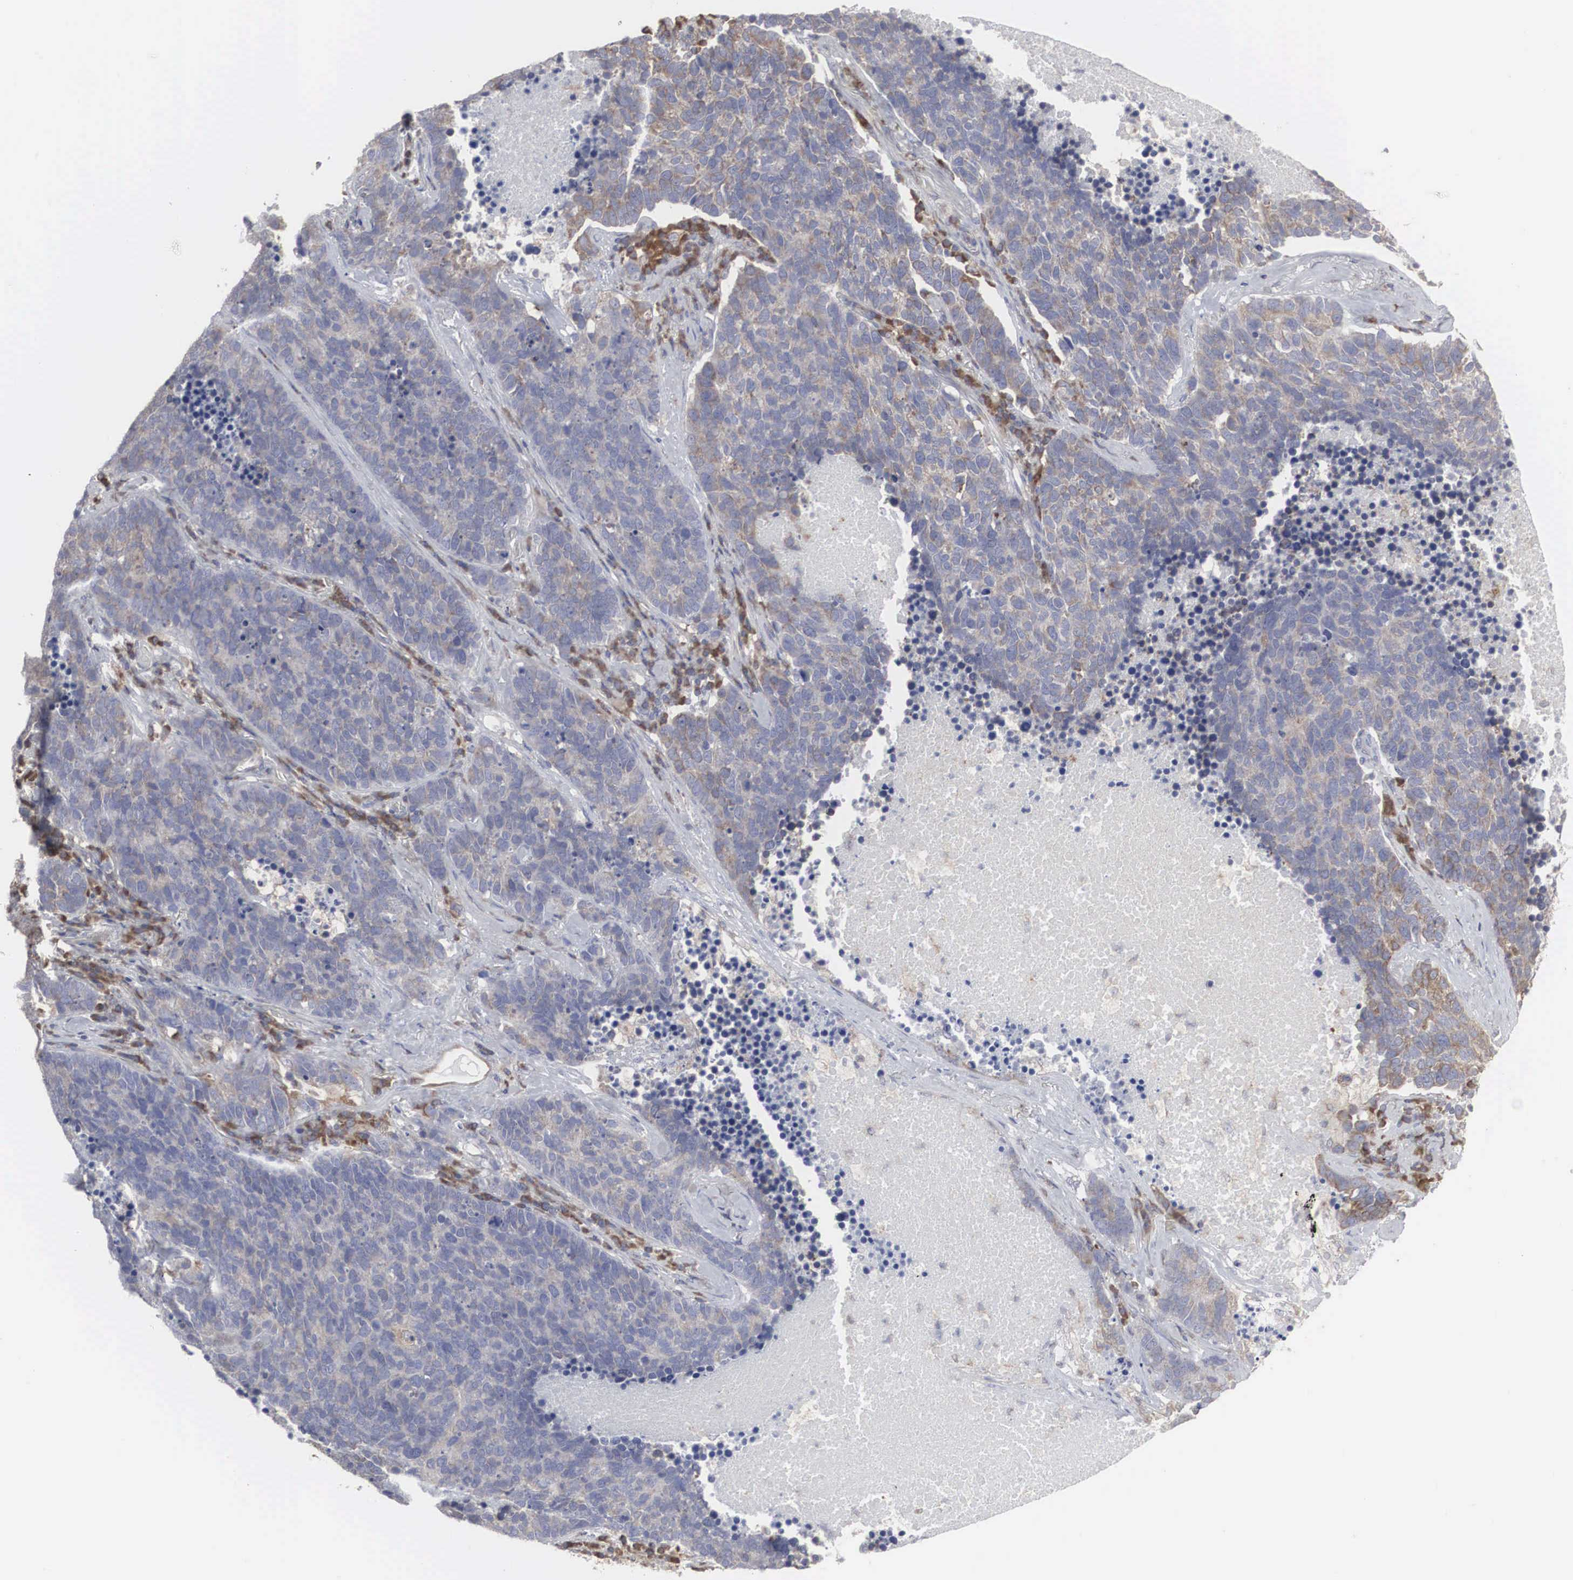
{"staining": {"intensity": "moderate", "quantity": "25%-75%", "location": "cytoplasmic/membranous"}, "tissue": "lung cancer", "cell_type": "Tumor cells", "image_type": "cancer", "snomed": [{"axis": "morphology", "description": "Neoplasm, malignant, NOS"}, {"axis": "topography", "description": "Lung"}], "caption": "Protein analysis of lung cancer (neoplasm (malignant)) tissue shows moderate cytoplasmic/membranous expression in approximately 25%-75% of tumor cells. (DAB = brown stain, brightfield microscopy at high magnification).", "gene": "MIA2", "patient": {"sex": "female", "age": 75}}